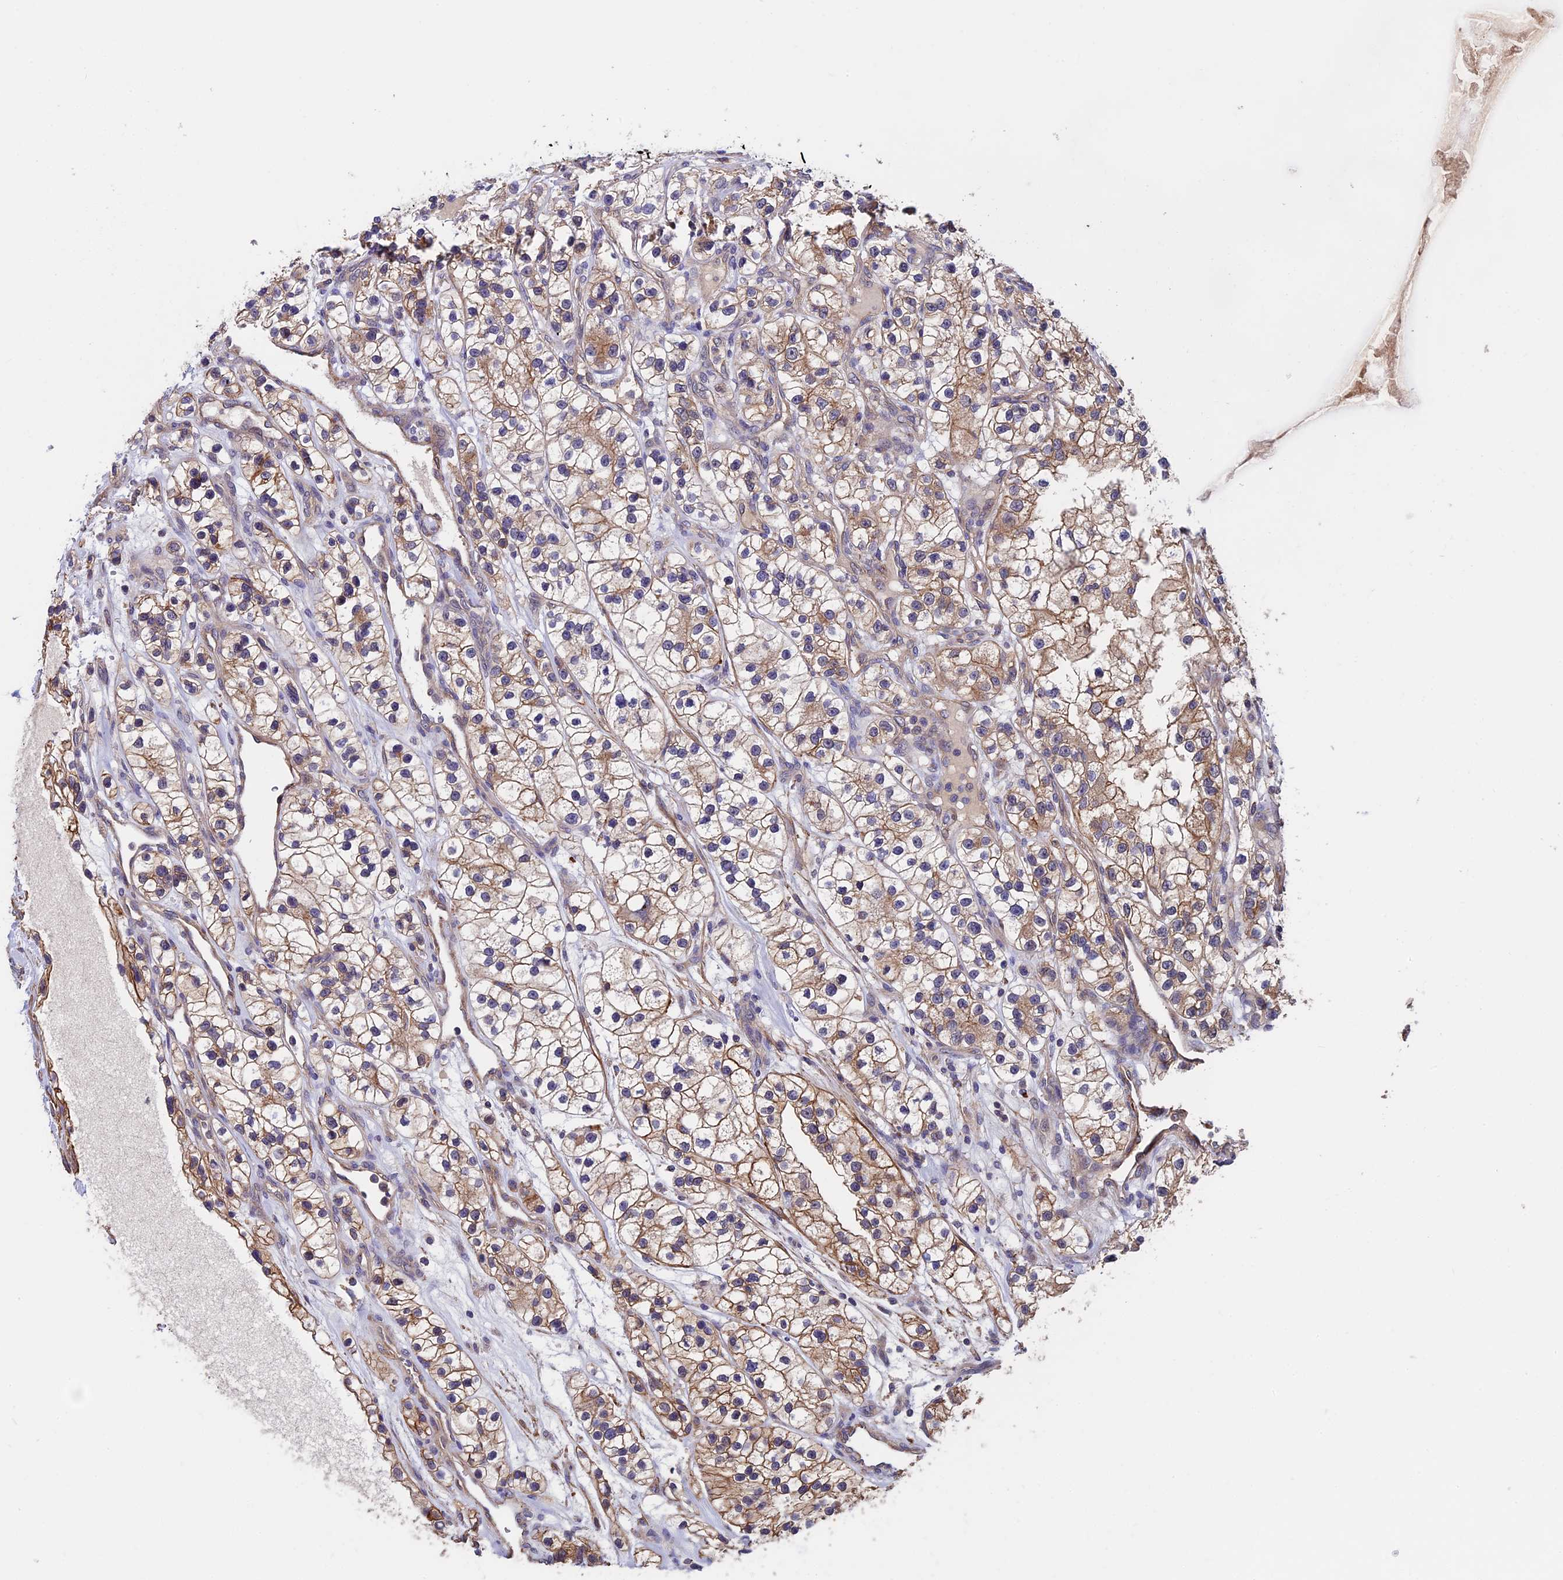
{"staining": {"intensity": "moderate", "quantity": ">75%", "location": "cytoplasmic/membranous"}, "tissue": "renal cancer", "cell_type": "Tumor cells", "image_type": "cancer", "snomed": [{"axis": "morphology", "description": "Adenocarcinoma, NOS"}, {"axis": "topography", "description": "Kidney"}], "caption": "Renal cancer (adenocarcinoma) tissue exhibits moderate cytoplasmic/membranous staining in approximately >75% of tumor cells", "gene": "SLC9A5", "patient": {"sex": "female", "age": 57}}